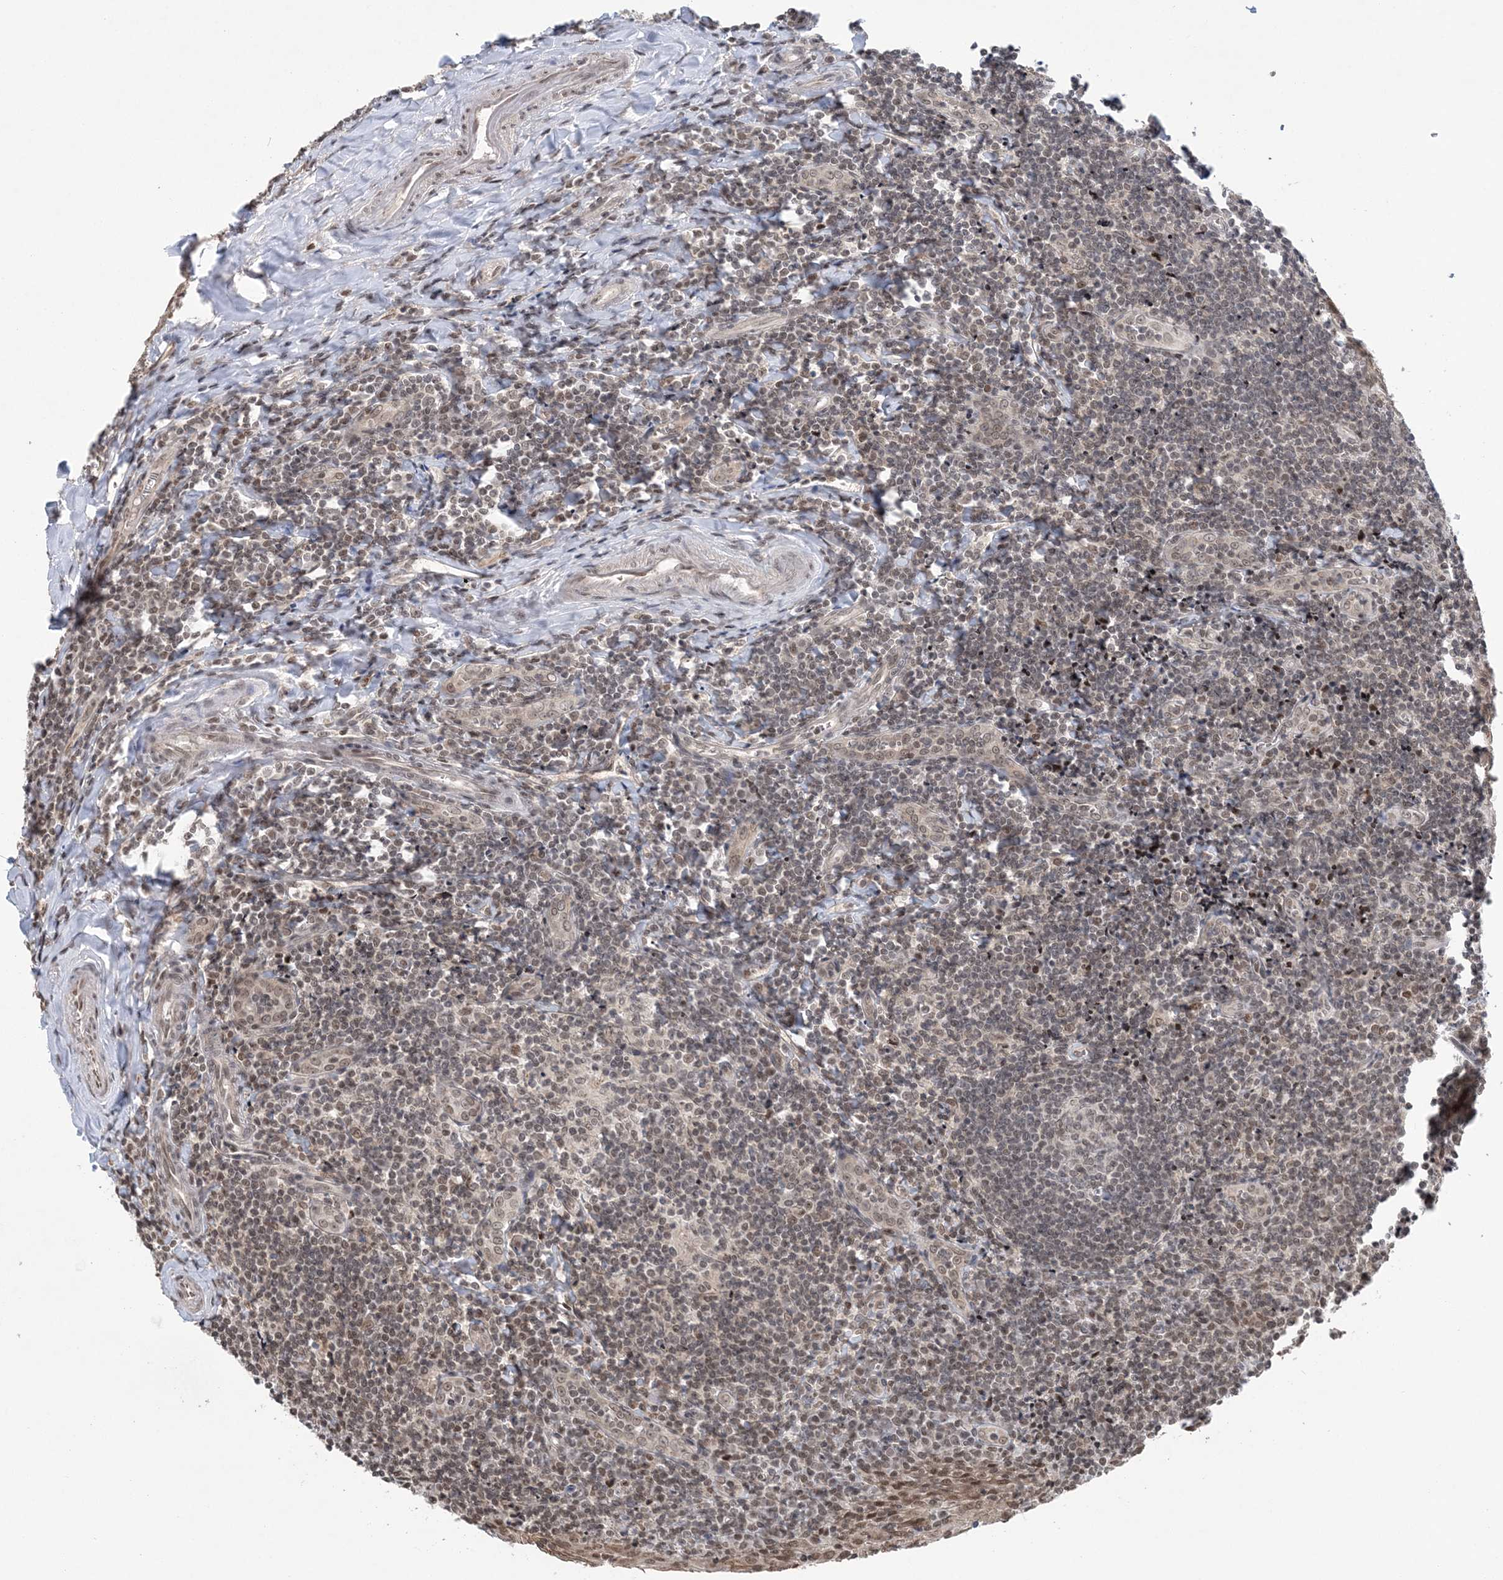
{"staining": {"intensity": "negative", "quantity": "none", "location": "none"}, "tissue": "tonsil", "cell_type": "Germinal center cells", "image_type": "normal", "snomed": [{"axis": "morphology", "description": "Normal tissue, NOS"}, {"axis": "topography", "description": "Tonsil"}], "caption": "Germinal center cells are negative for protein expression in benign human tonsil. (DAB (3,3'-diaminobenzidine) IHC with hematoxylin counter stain).", "gene": "CCDC152", "patient": {"sex": "male", "age": 27}}